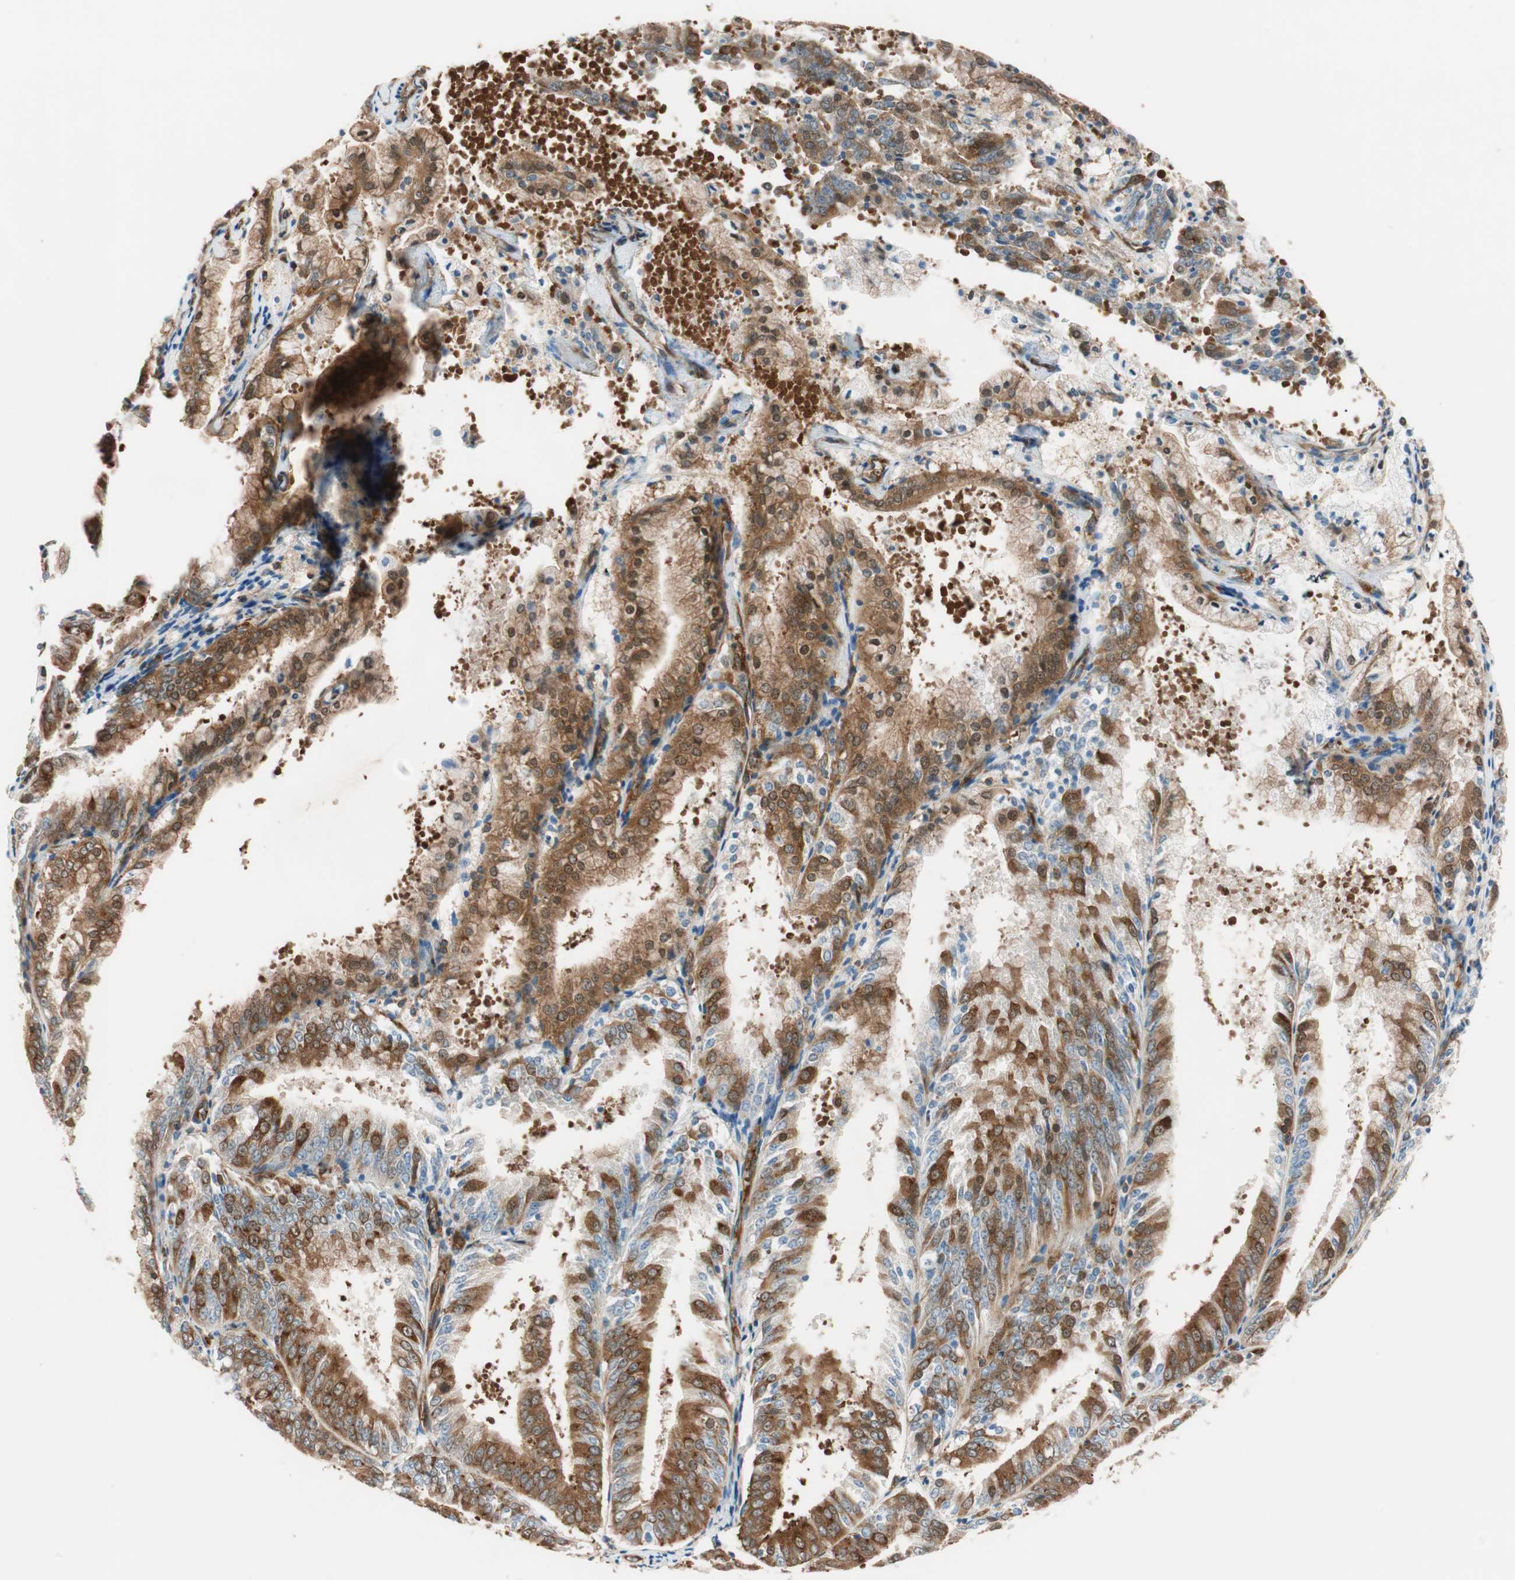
{"staining": {"intensity": "strong", "quantity": ">75%", "location": "cytoplasmic/membranous"}, "tissue": "endometrial cancer", "cell_type": "Tumor cells", "image_type": "cancer", "snomed": [{"axis": "morphology", "description": "Adenocarcinoma, NOS"}, {"axis": "topography", "description": "Endometrium"}], "caption": "A brown stain labels strong cytoplasmic/membranous positivity of a protein in human endometrial cancer tumor cells.", "gene": "WASL", "patient": {"sex": "female", "age": 63}}